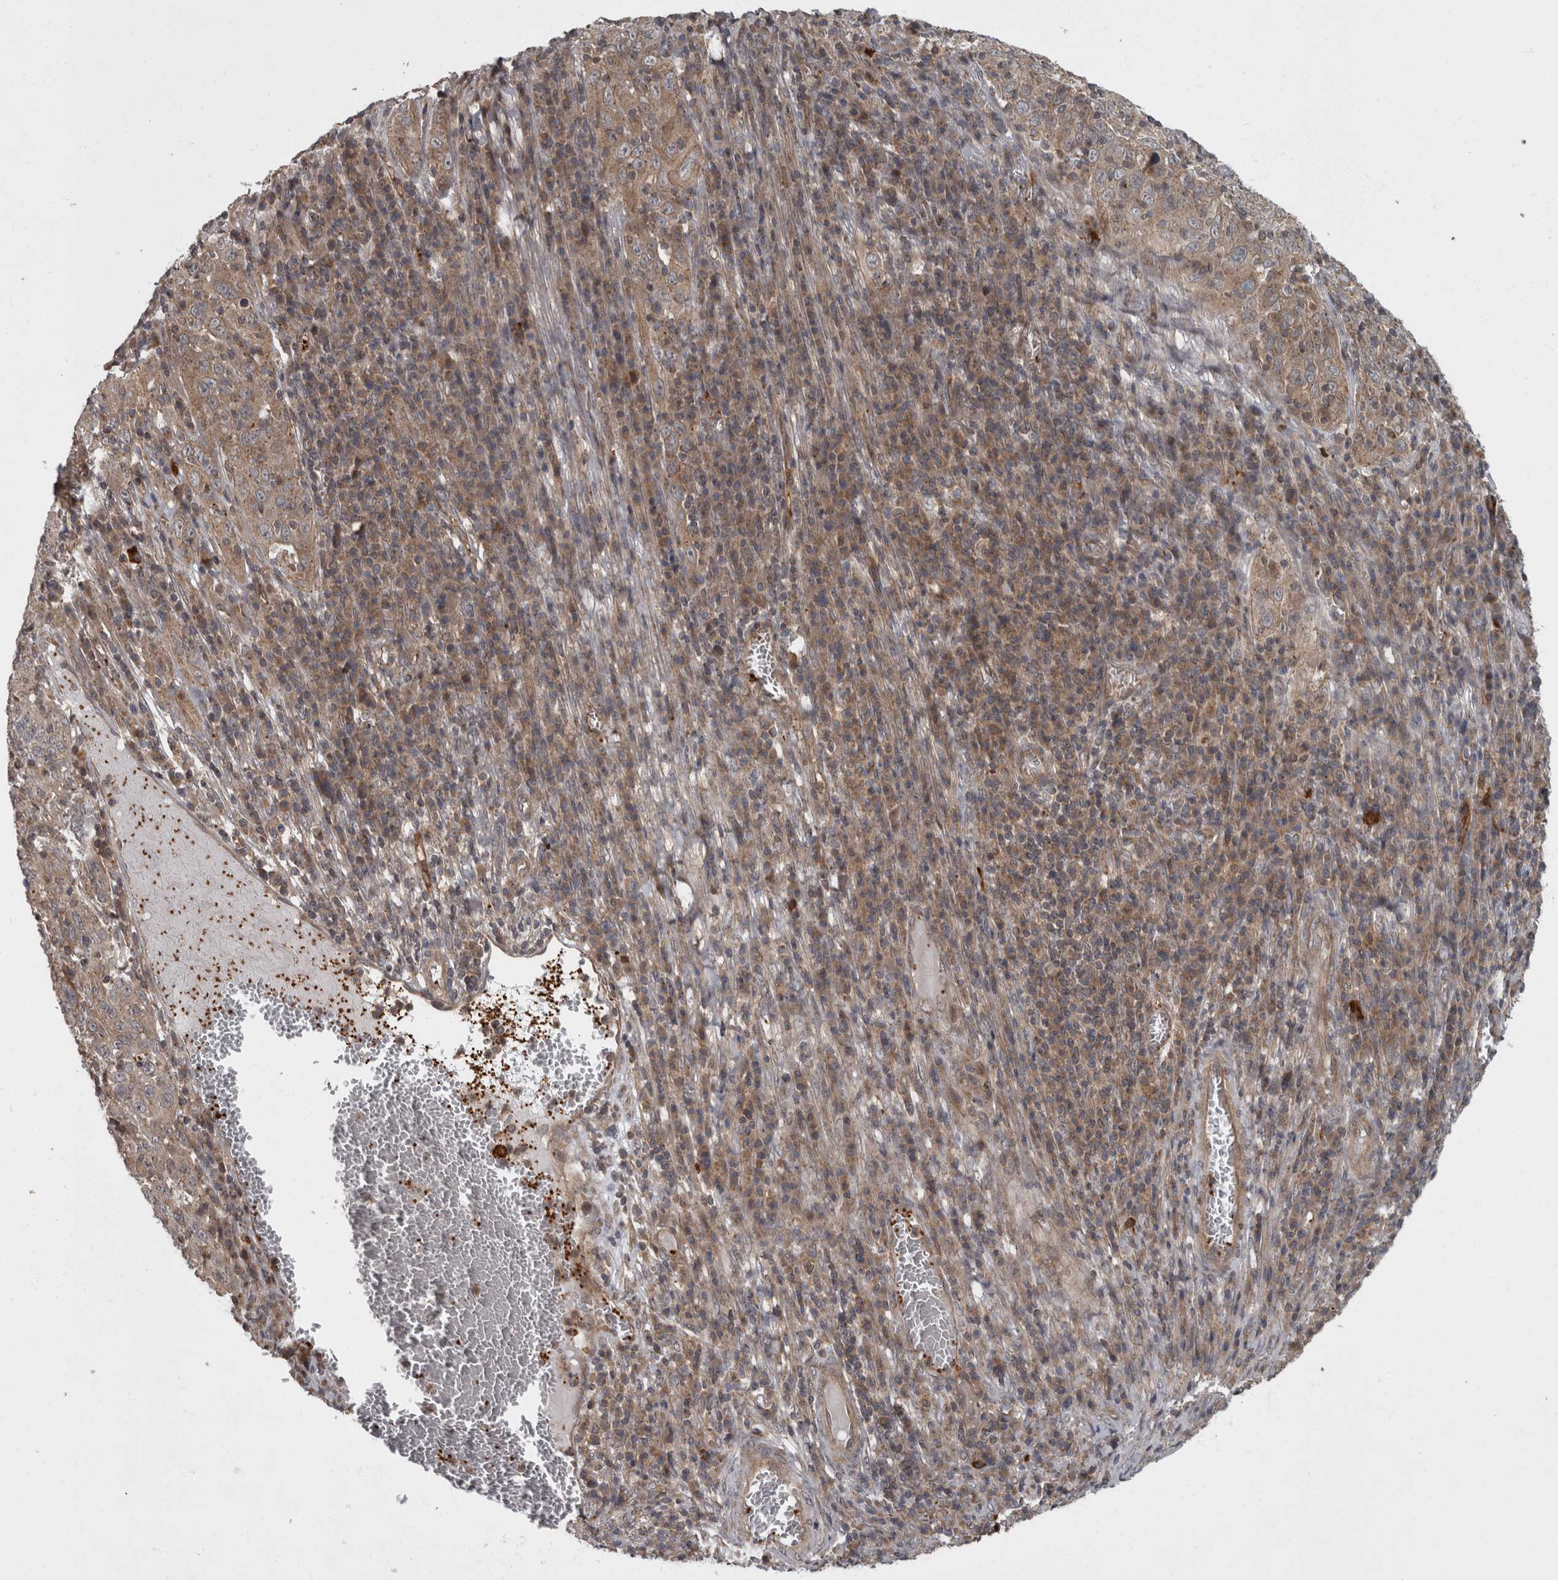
{"staining": {"intensity": "weak", "quantity": ">75%", "location": "cytoplasmic/membranous"}, "tissue": "cervical cancer", "cell_type": "Tumor cells", "image_type": "cancer", "snomed": [{"axis": "morphology", "description": "Squamous cell carcinoma, NOS"}, {"axis": "topography", "description": "Cervix"}], "caption": "An IHC photomicrograph of tumor tissue is shown. Protein staining in brown shows weak cytoplasmic/membranous positivity in cervical cancer (squamous cell carcinoma) within tumor cells.", "gene": "VEGFD", "patient": {"sex": "female", "age": 46}}